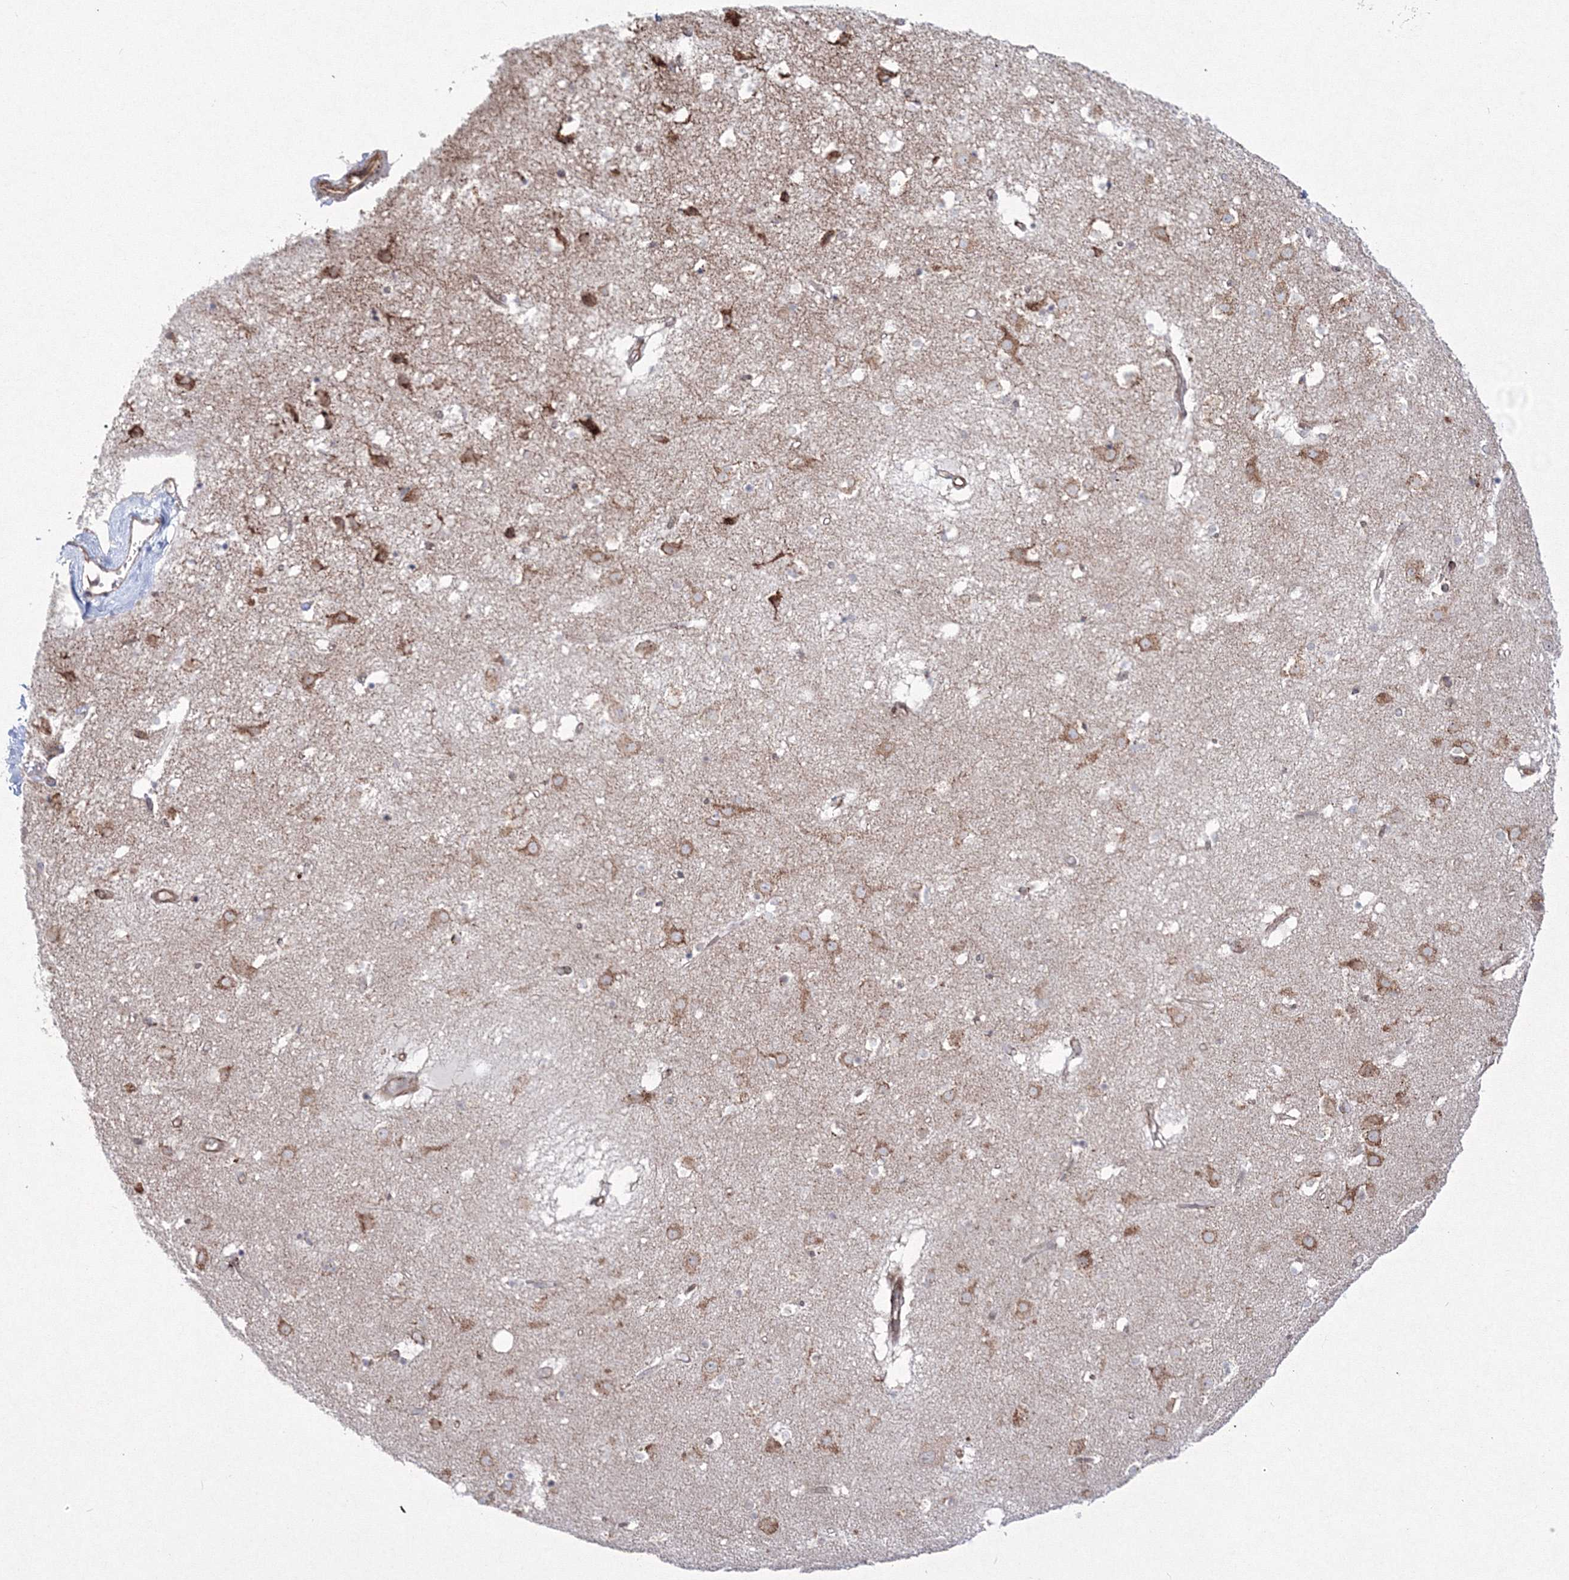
{"staining": {"intensity": "moderate", "quantity": "25%-75%", "location": "cytoplasmic/membranous"}, "tissue": "caudate", "cell_type": "Glial cells", "image_type": "normal", "snomed": [{"axis": "morphology", "description": "Normal tissue, NOS"}, {"axis": "topography", "description": "Lateral ventricle wall"}], "caption": "About 25%-75% of glial cells in unremarkable caudate show moderate cytoplasmic/membranous protein staining as visualized by brown immunohistochemical staining.", "gene": "EFCAB12", "patient": {"sex": "male", "age": 70}}